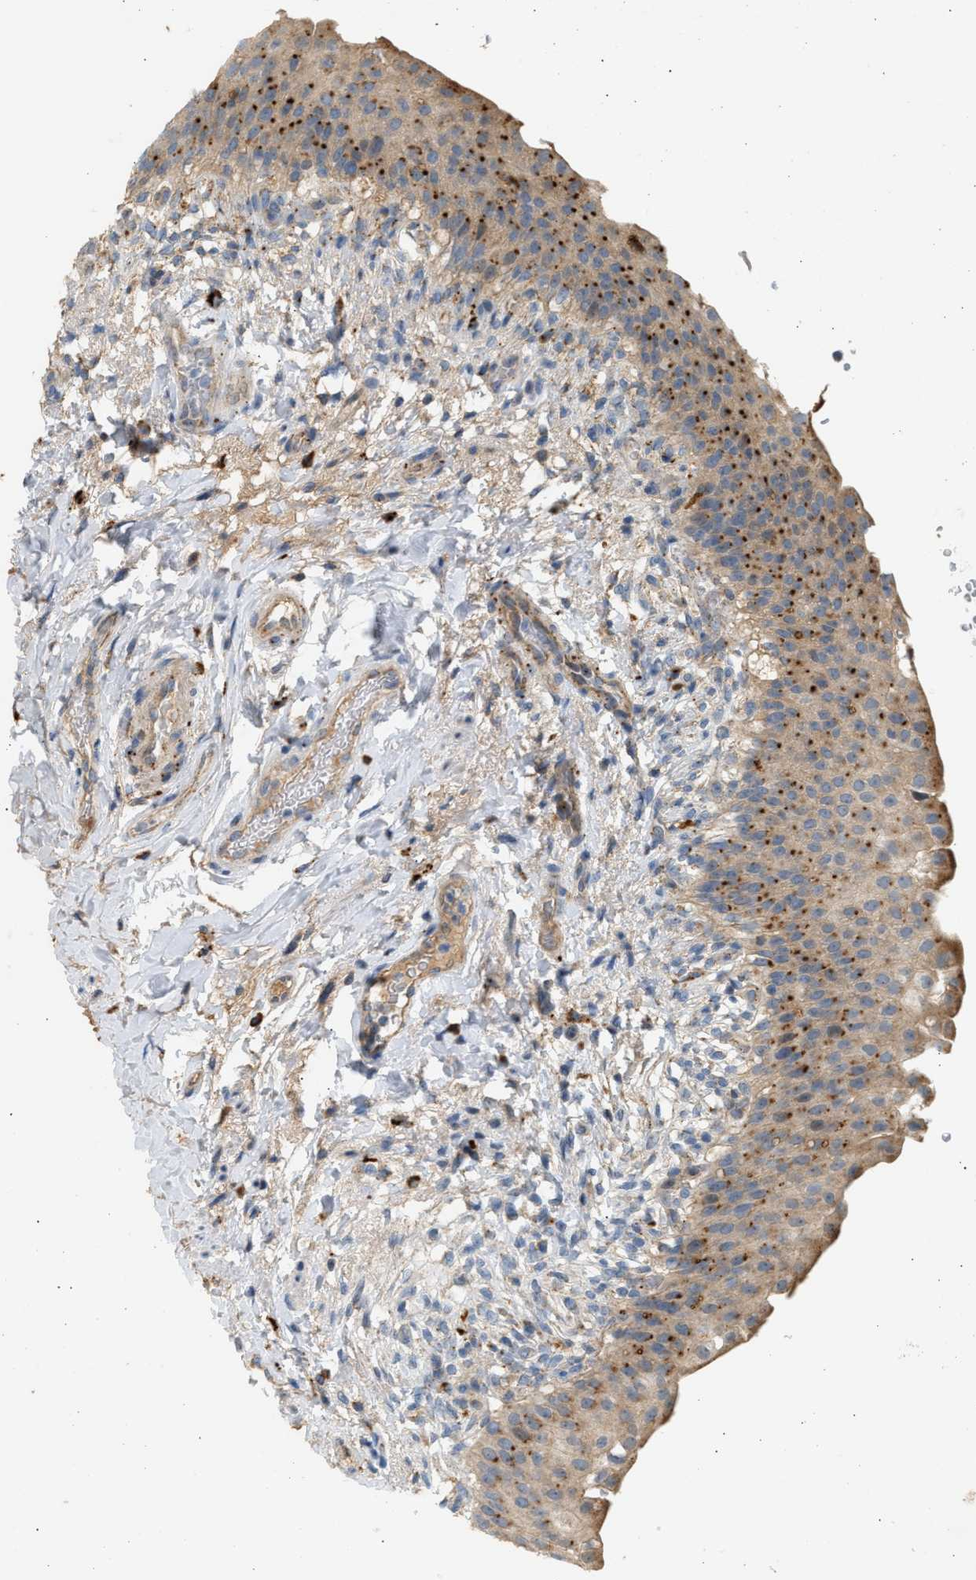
{"staining": {"intensity": "moderate", "quantity": ">75%", "location": "cytoplasmic/membranous"}, "tissue": "urinary bladder", "cell_type": "Urothelial cells", "image_type": "normal", "snomed": [{"axis": "morphology", "description": "Normal tissue, NOS"}, {"axis": "topography", "description": "Urinary bladder"}], "caption": "Urinary bladder stained for a protein demonstrates moderate cytoplasmic/membranous positivity in urothelial cells. (brown staining indicates protein expression, while blue staining denotes nuclei).", "gene": "ENTHD1", "patient": {"sex": "female", "age": 60}}